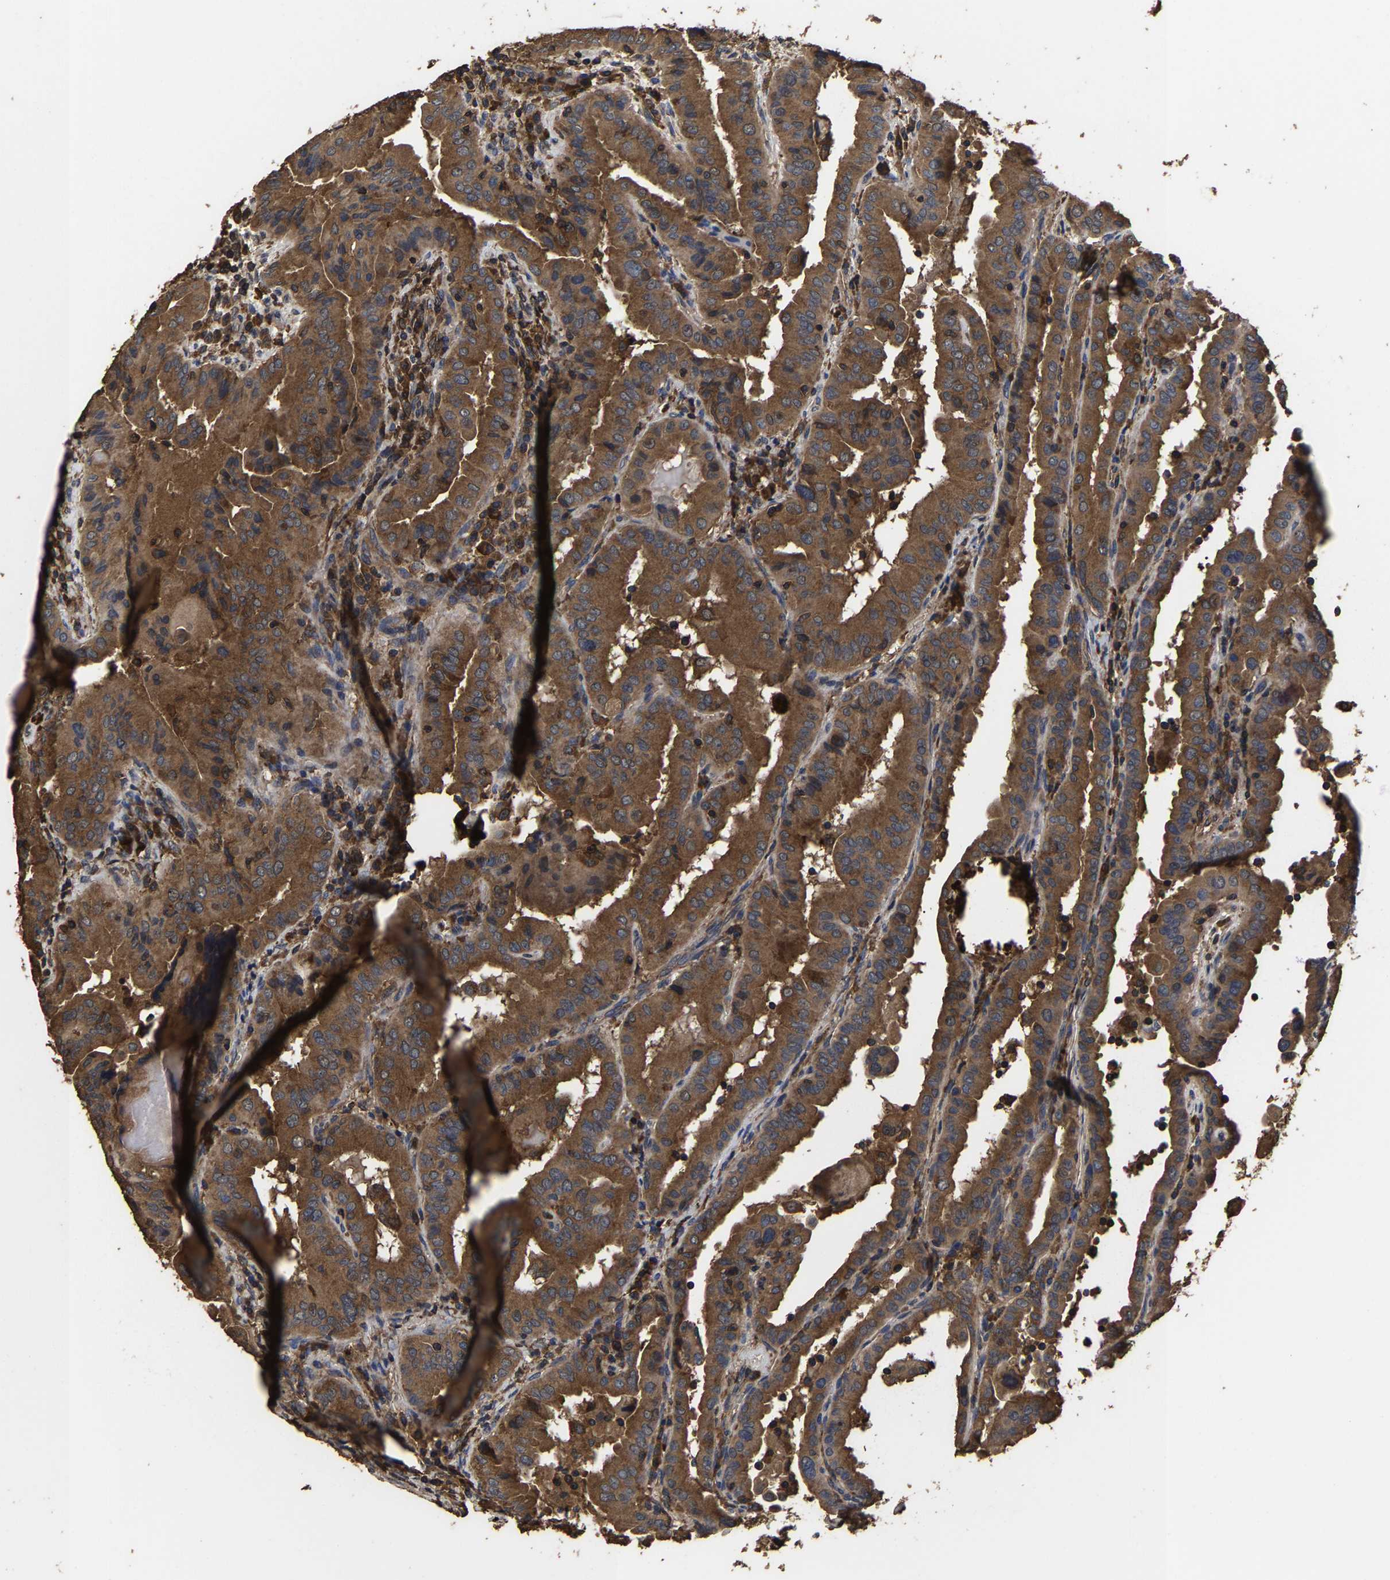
{"staining": {"intensity": "strong", "quantity": ">75%", "location": "cytoplasmic/membranous"}, "tissue": "thyroid cancer", "cell_type": "Tumor cells", "image_type": "cancer", "snomed": [{"axis": "morphology", "description": "Papillary adenocarcinoma, NOS"}, {"axis": "topography", "description": "Thyroid gland"}], "caption": "Strong cytoplasmic/membranous protein expression is present in approximately >75% of tumor cells in thyroid cancer. The staining is performed using DAB brown chromogen to label protein expression. The nuclei are counter-stained blue using hematoxylin.", "gene": "ITCH", "patient": {"sex": "male", "age": 33}}